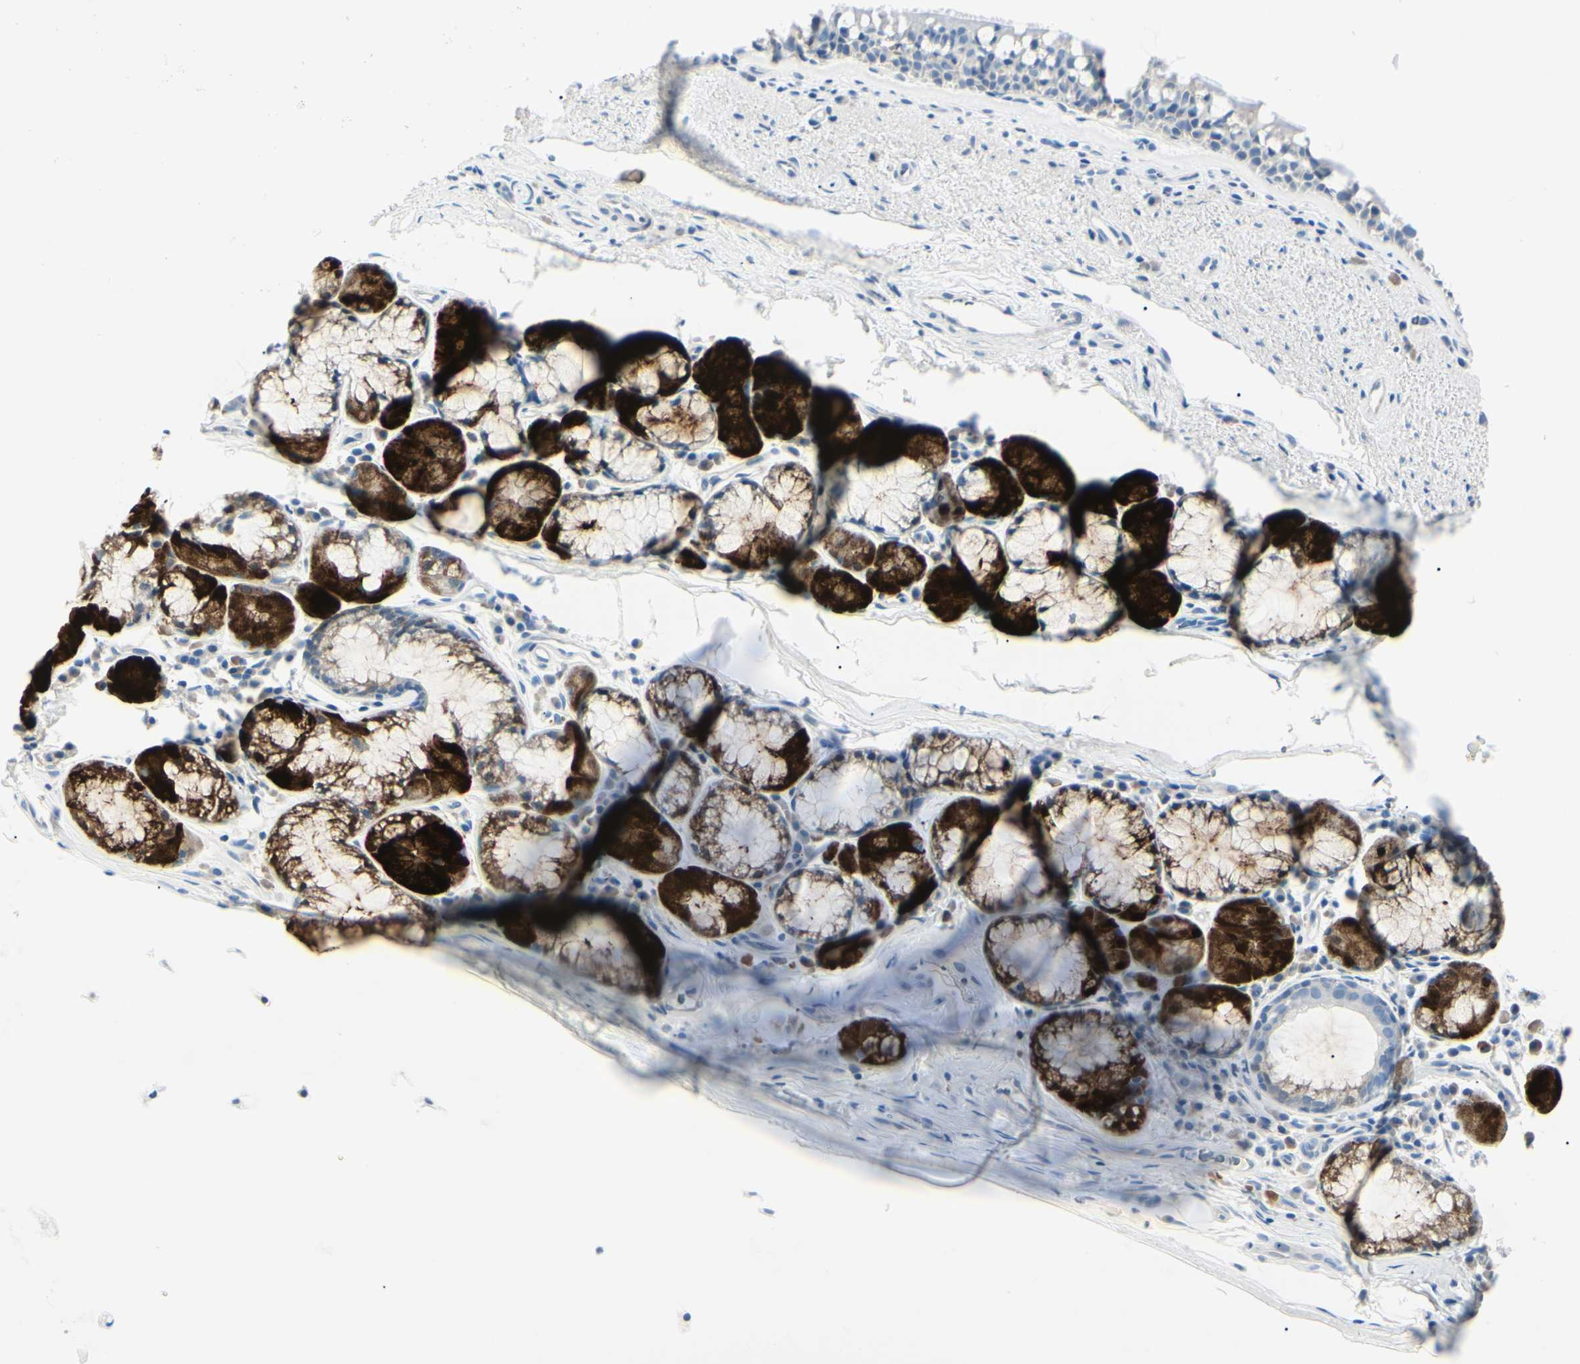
{"staining": {"intensity": "negative", "quantity": "none", "location": "none"}, "tissue": "bronchus", "cell_type": "Respiratory epithelial cells", "image_type": "normal", "snomed": [{"axis": "morphology", "description": "Normal tissue, NOS"}, {"axis": "topography", "description": "Bronchus"}], "caption": "This histopathology image is of normal bronchus stained with immunohistochemistry to label a protein in brown with the nuclei are counter-stained blue. There is no expression in respiratory epithelial cells.", "gene": "CA2", "patient": {"sex": "female", "age": 54}}